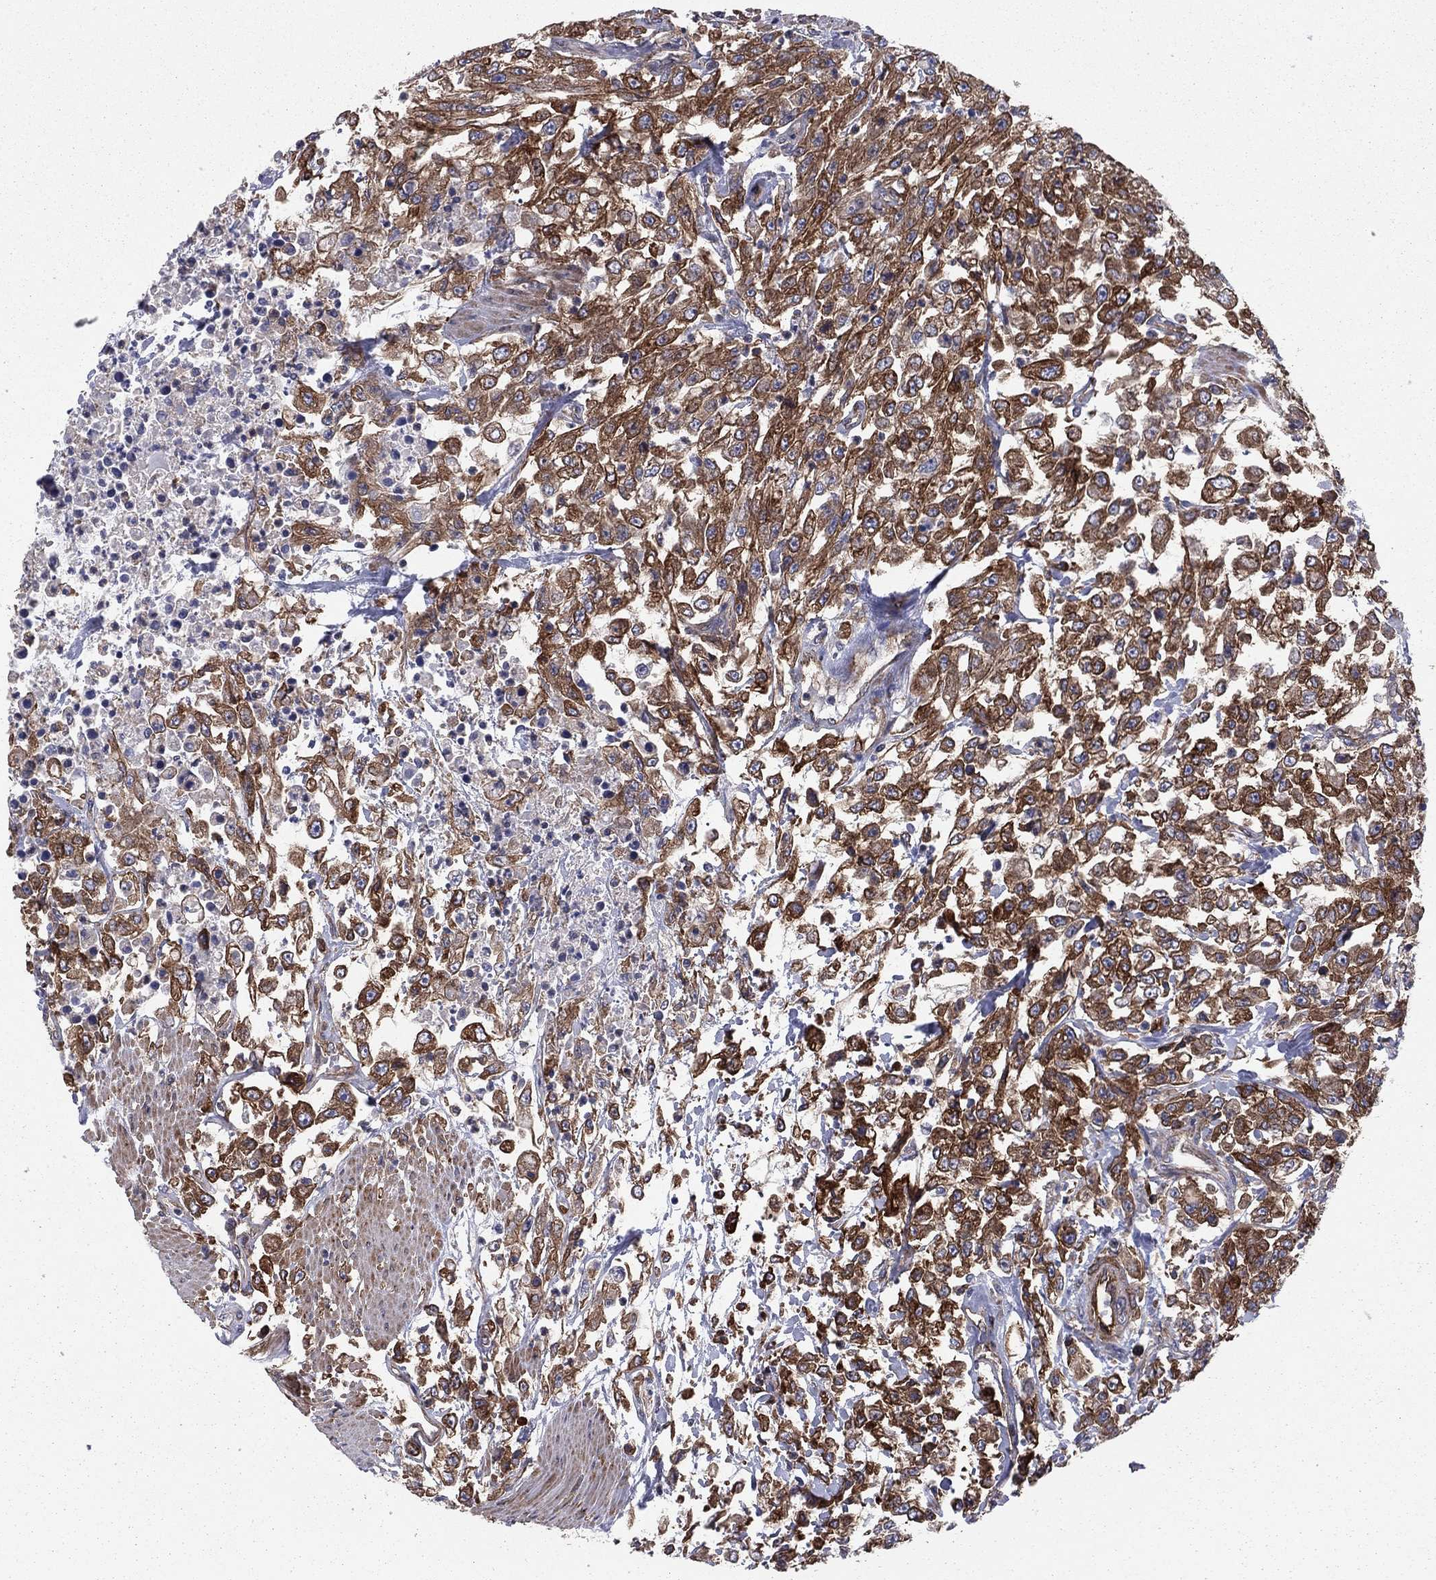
{"staining": {"intensity": "strong", "quantity": ">75%", "location": "cytoplasmic/membranous"}, "tissue": "urothelial cancer", "cell_type": "Tumor cells", "image_type": "cancer", "snomed": [{"axis": "morphology", "description": "Urothelial carcinoma, High grade"}, {"axis": "topography", "description": "Urinary bladder"}], "caption": "Urothelial carcinoma (high-grade) stained with a protein marker shows strong staining in tumor cells.", "gene": "EHBP1L1", "patient": {"sex": "male", "age": 46}}